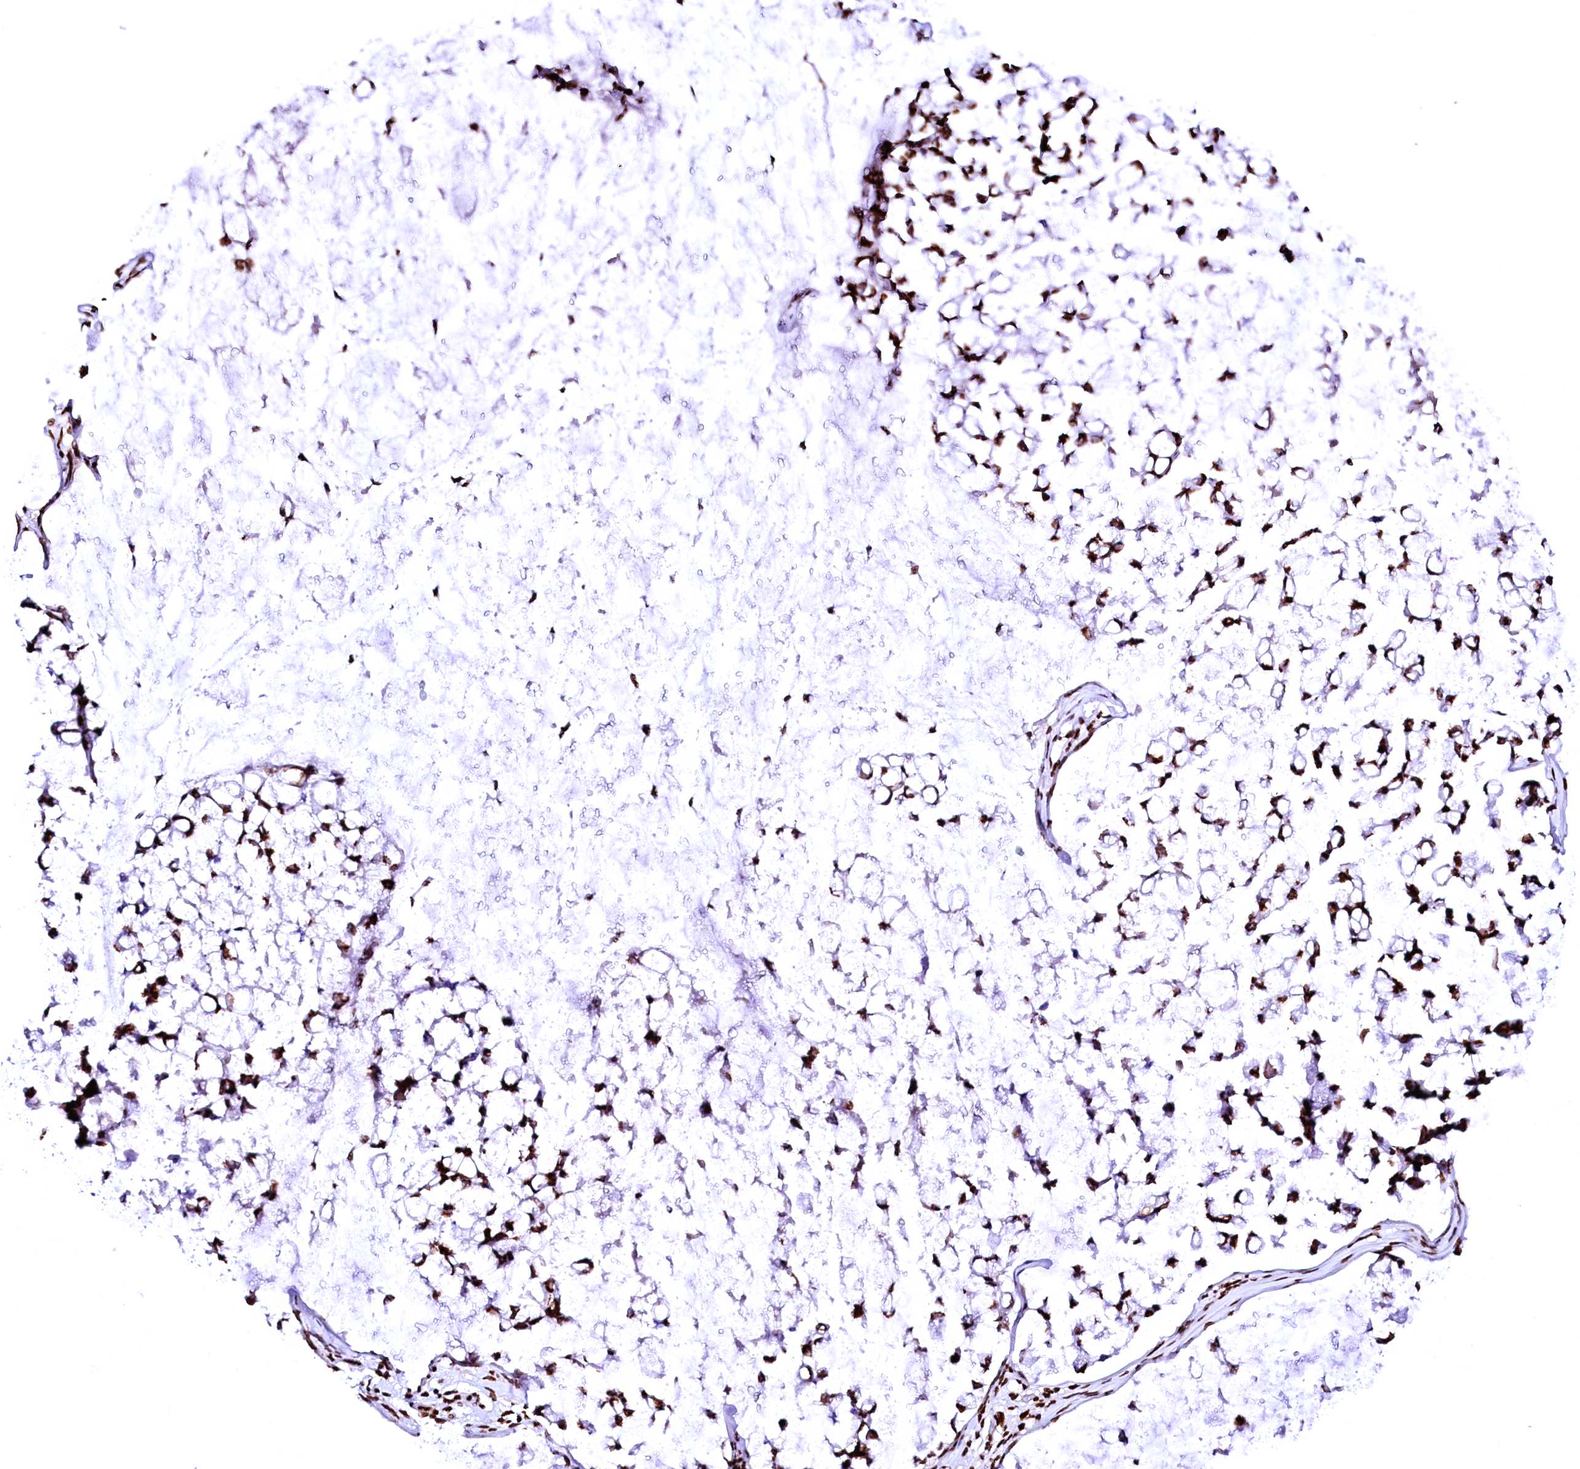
{"staining": {"intensity": "strong", "quantity": ">75%", "location": "nuclear"}, "tissue": "stomach cancer", "cell_type": "Tumor cells", "image_type": "cancer", "snomed": [{"axis": "morphology", "description": "Adenocarcinoma, NOS"}, {"axis": "topography", "description": "Stomach, lower"}], "caption": "DAB (3,3'-diaminobenzidine) immunohistochemical staining of stomach cancer shows strong nuclear protein staining in about >75% of tumor cells.", "gene": "CPSF6", "patient": {"sex": "male", "age": 67}}